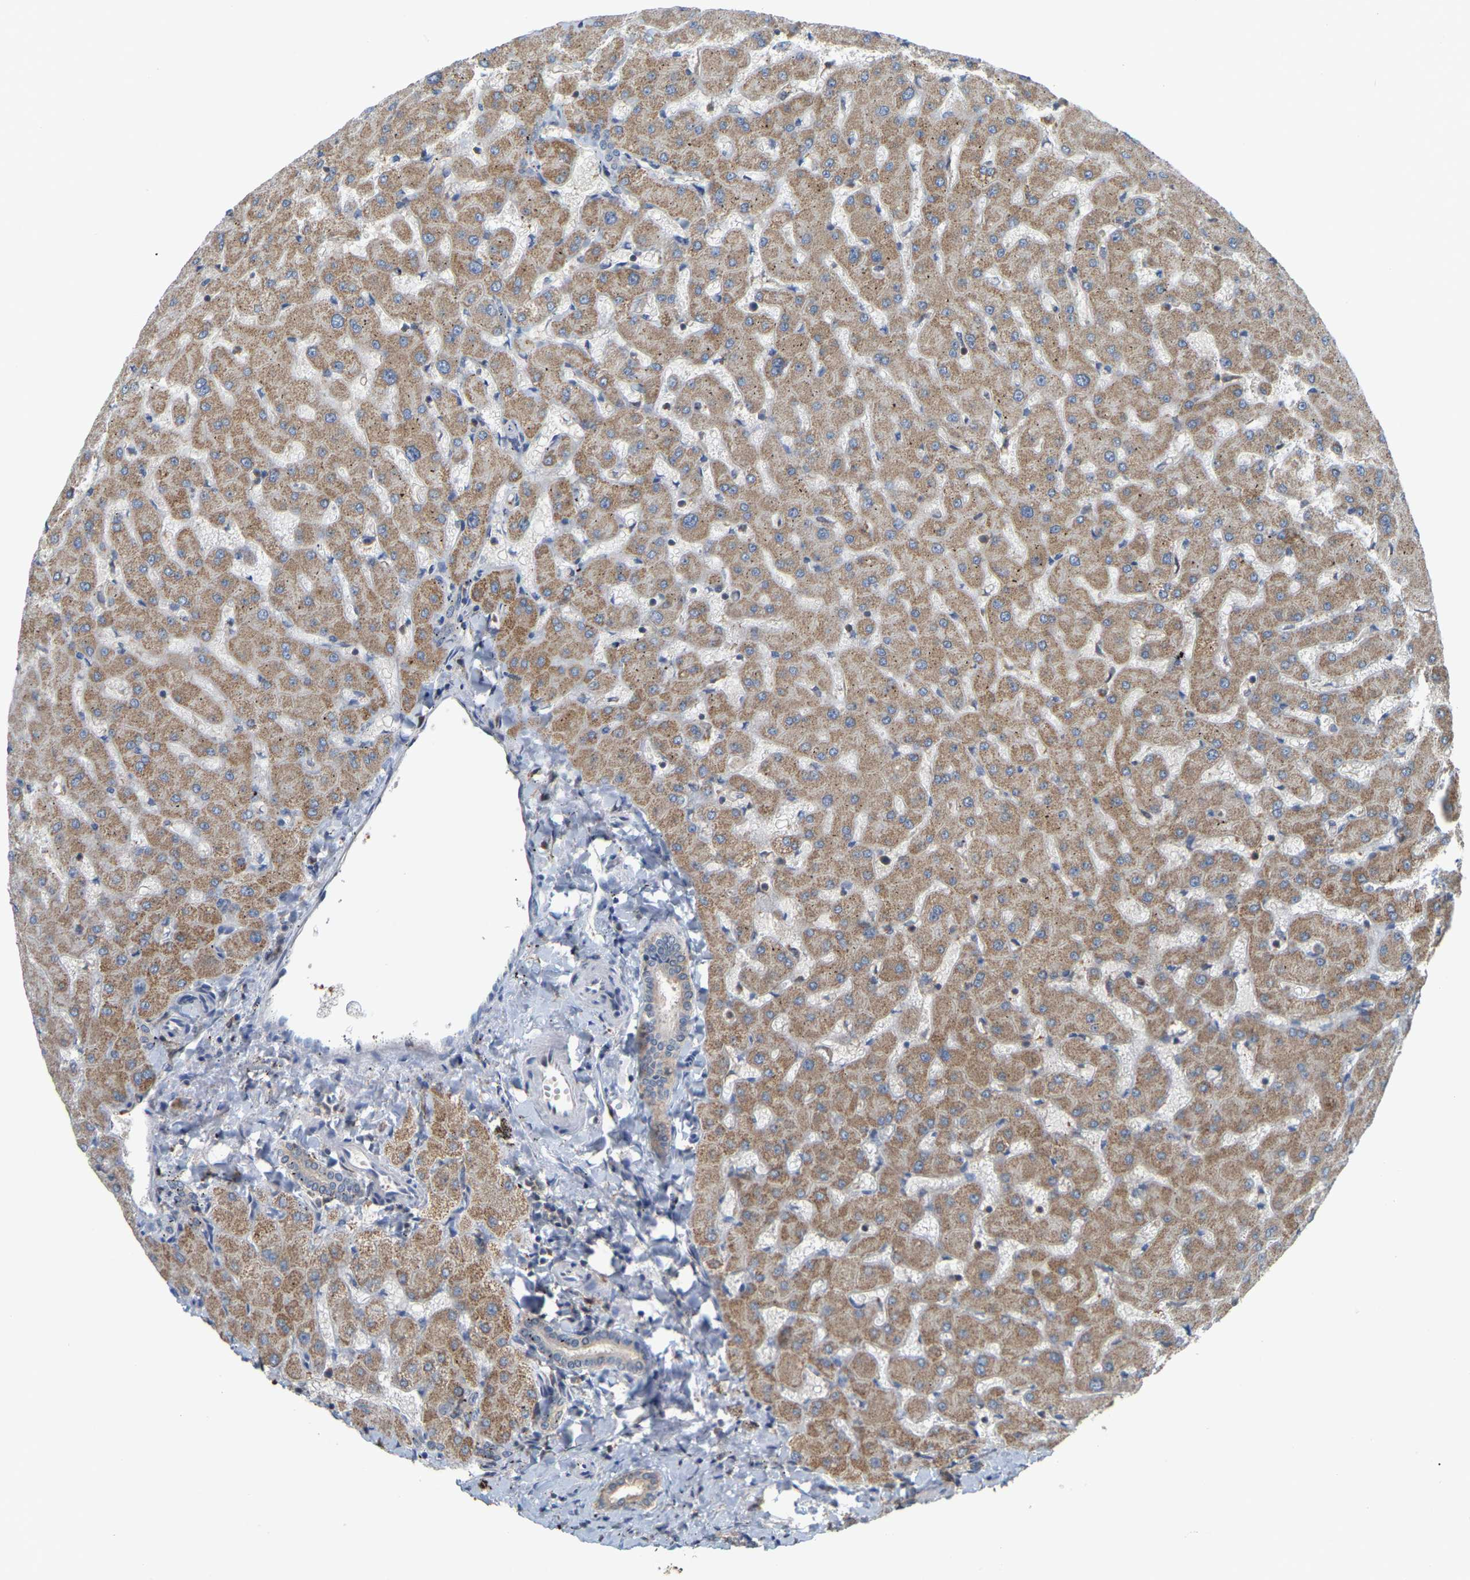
{"staining": {"intensity": "weak", "quantity": ">75%", "location": "cytoplasmic/membranous"}, "tissue": "liver", "cell_type": "Cholangiocytes", "image_type": "normal", "snomed": [{"axis": "morphology", "description": "Normal tissue, NOS"}, {"axis": "topography", "description": "Liver"}], "caption": "Immunohistochemical staining of normal human liver exhibits >75% levels of weak cytoplasmic/membranous protein positivity in about >75% of cholangiocytes.", "gene": "MTPN", "patient": {"sex": "female", "age": 63}}